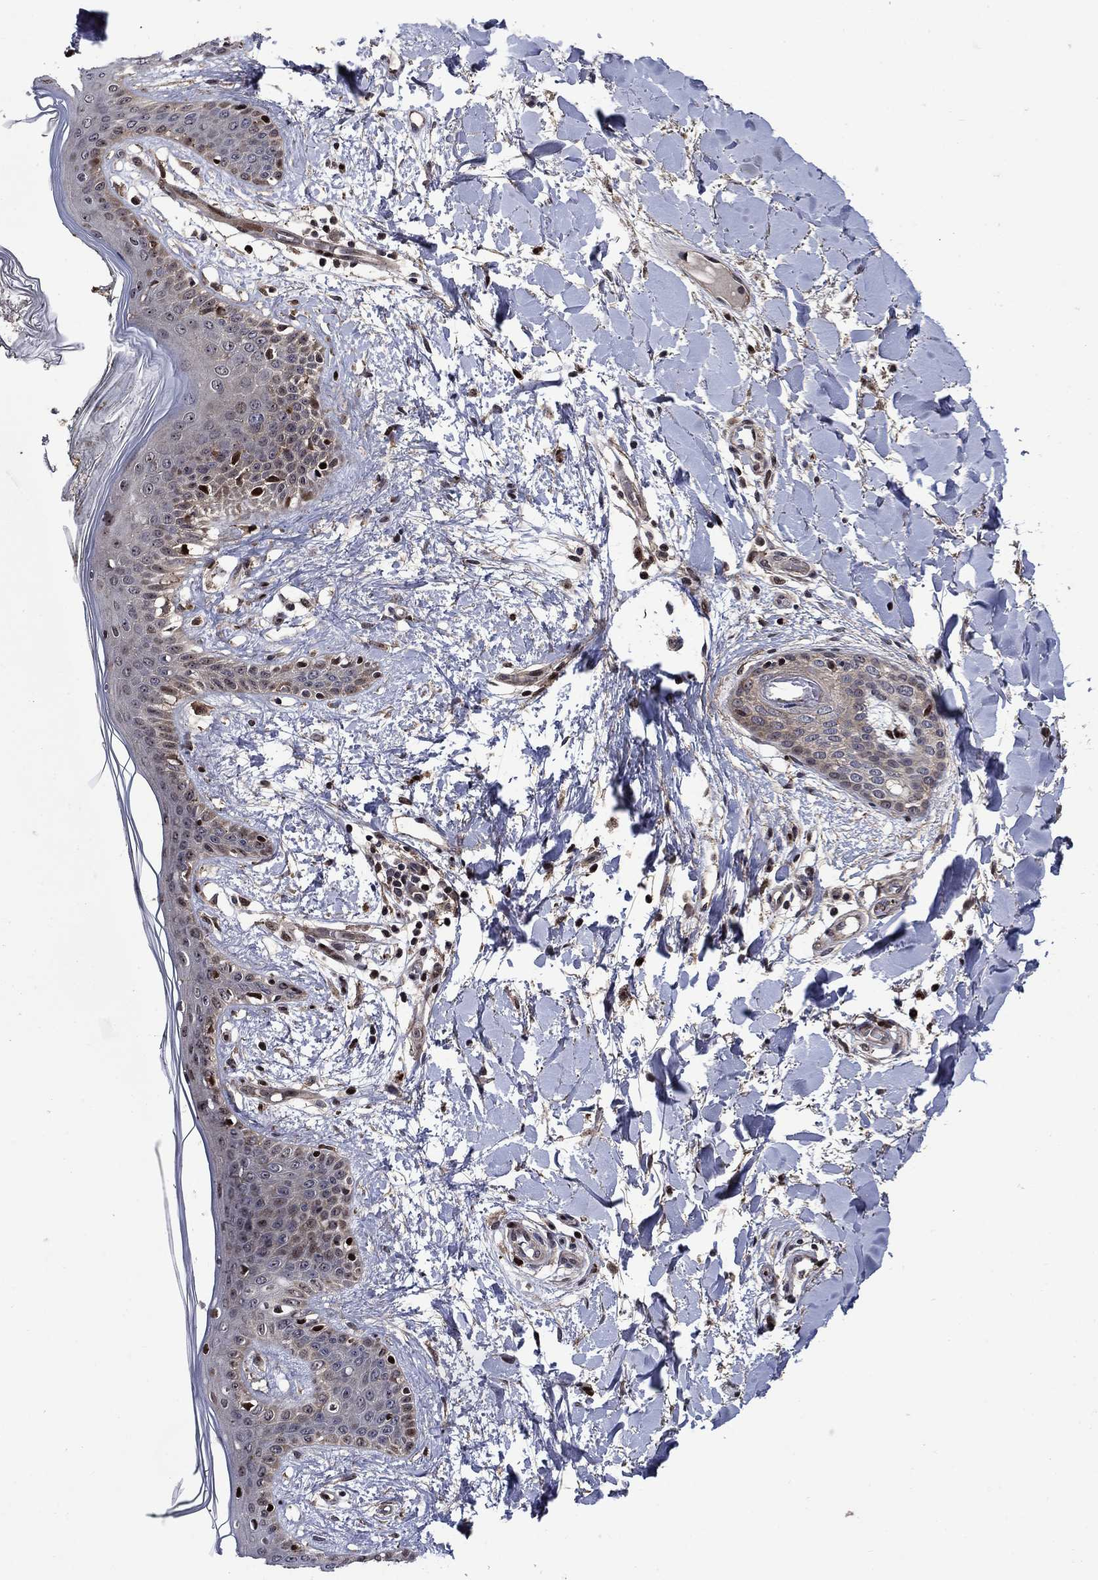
{"staining": {"intensity": "moderate", "quantity": "<25%", "location": "cytoplasmic/membranous"}, "tissue": "skin", "cell_type": "Fibroblasts", "image_type": "normal", "snomed": [{"axis": "morphology", "description": "Normal tissue, NOS"}, {"axis": "topography", "description": "Skin"}], "caption": "The photomicrograph shows staining of unremarkable skin, revealing moderate cytoplasmic/membranous protein expression (brown color) within fibroblasts. (Stains: DAB in brown, nuclei in blue, Microscopy: brightfield microscopy at high magnification).", "gene": "AGTPBP1", "patient": {"sex": "female", "age": 34}}